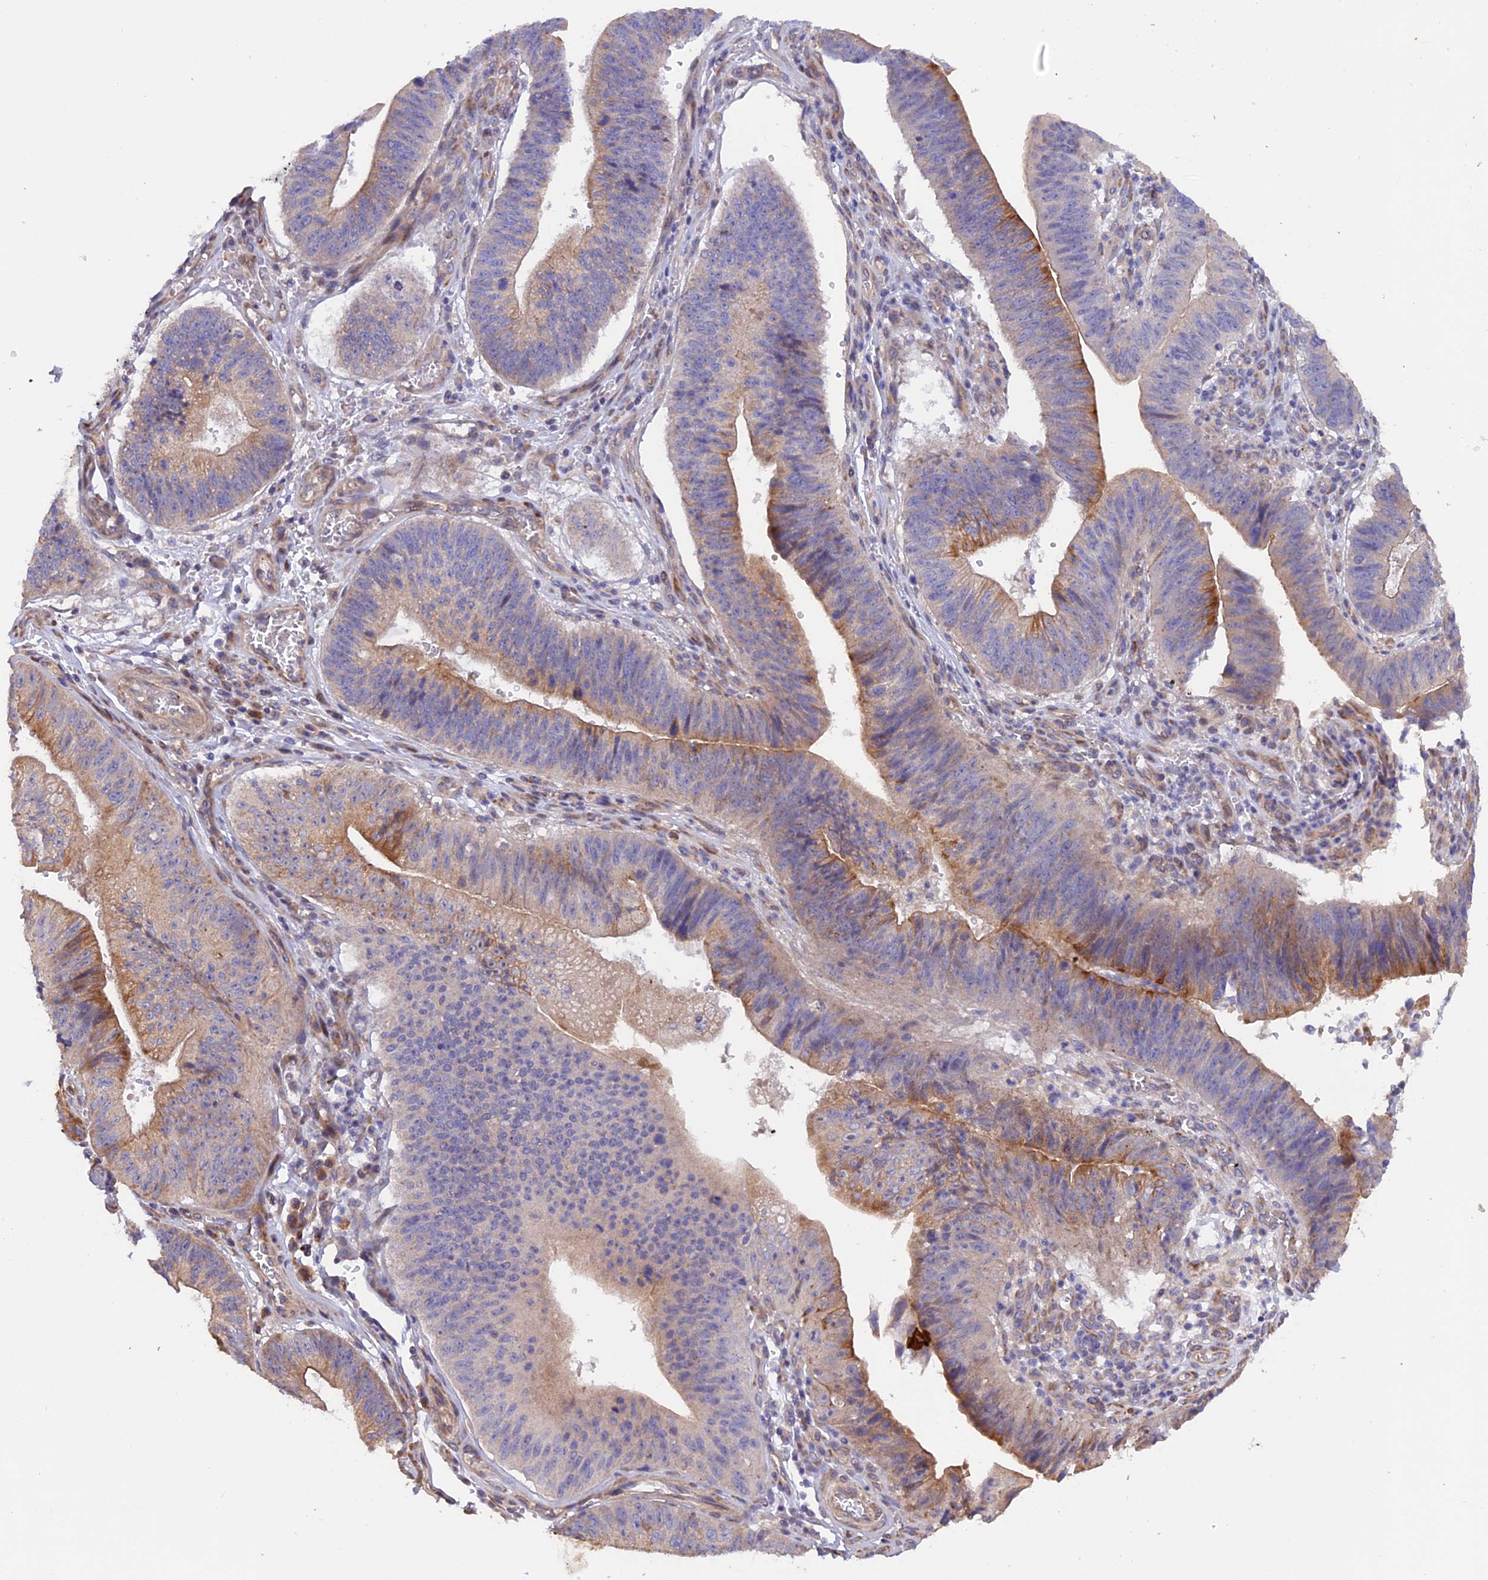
{"staining": {"intensity": "moderate", "quantity": "25%-75%", "location": "cytoplasmic/membranous"}, "tissue": "stomach cancer", "cell_type": "Tumor cells", "image_type": "cancer", "snomed": [{"axis": "morphology", "description": "Adenocarcinoma, NOS"}, {"axis": "topography", "description": "Stomach"}], "caption": "Immunohistochemistry (IHC) of human stomach adenocarcinoma shows medium levels of moderate cytoplasmic/membranous expression in about 25%-75% of tumor cells.", "gene": "HYCC1", "patient": {"sex": "male", "age": 59}}